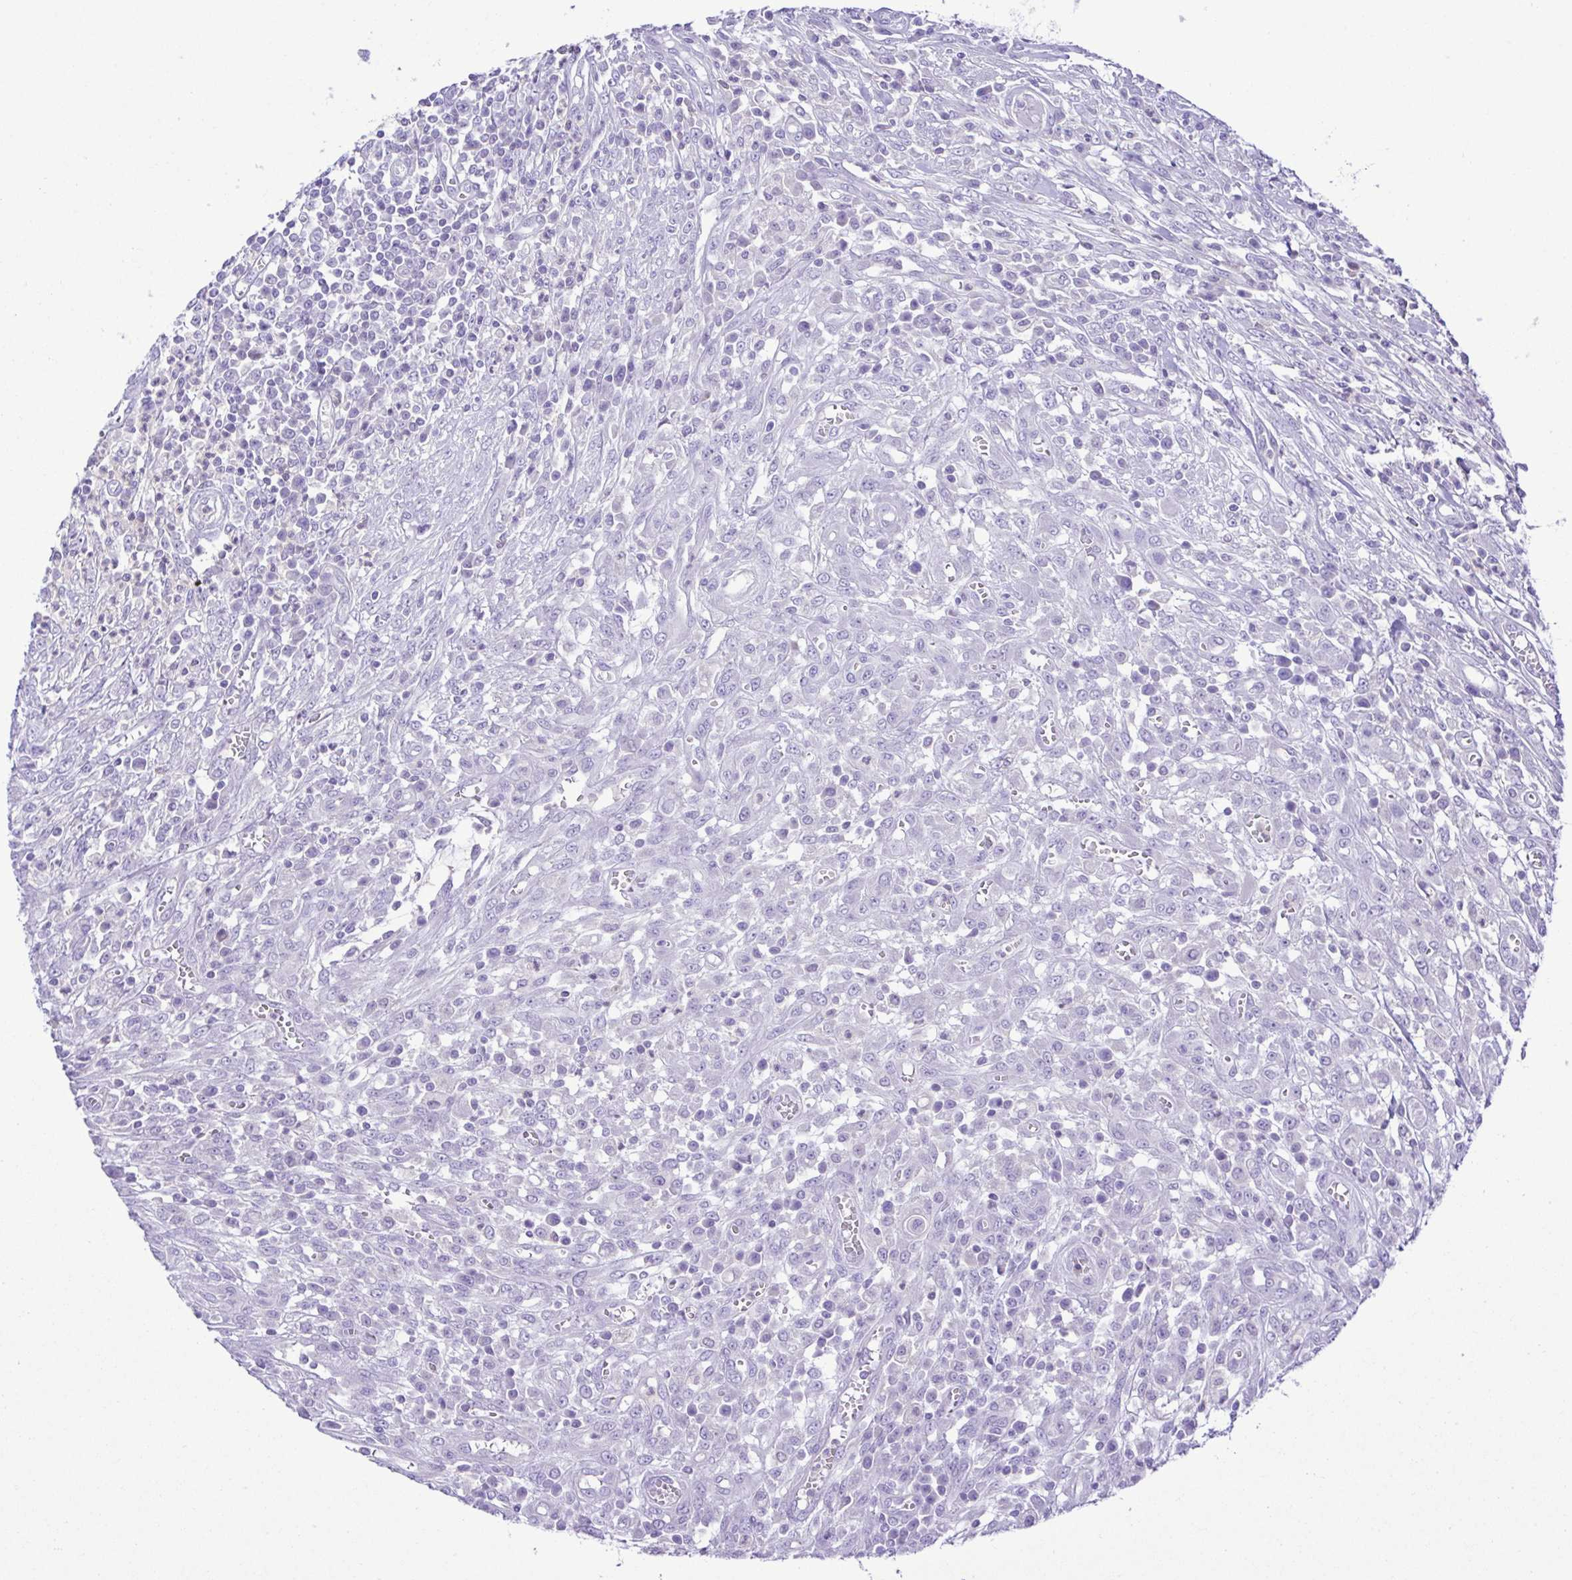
{"staining": {"intensity": "negative", "quantity": "none", "location": "none"}, "tissue": "colorectal cancer", "cell_type": "Tumor cells", "image_type": "cancer", "snomed": [{"axis": "morphology", "description": "Adenocarcinoma, NOS"}, {"axis": "topography", "description": "Colon"}], "caption": "Immunohistochemical staining of adenocarcinoma (colorectal) shows no significant expression in tumor cells.", "gene": "SYT1", "patient": {"sex": "male", "age": 65}}